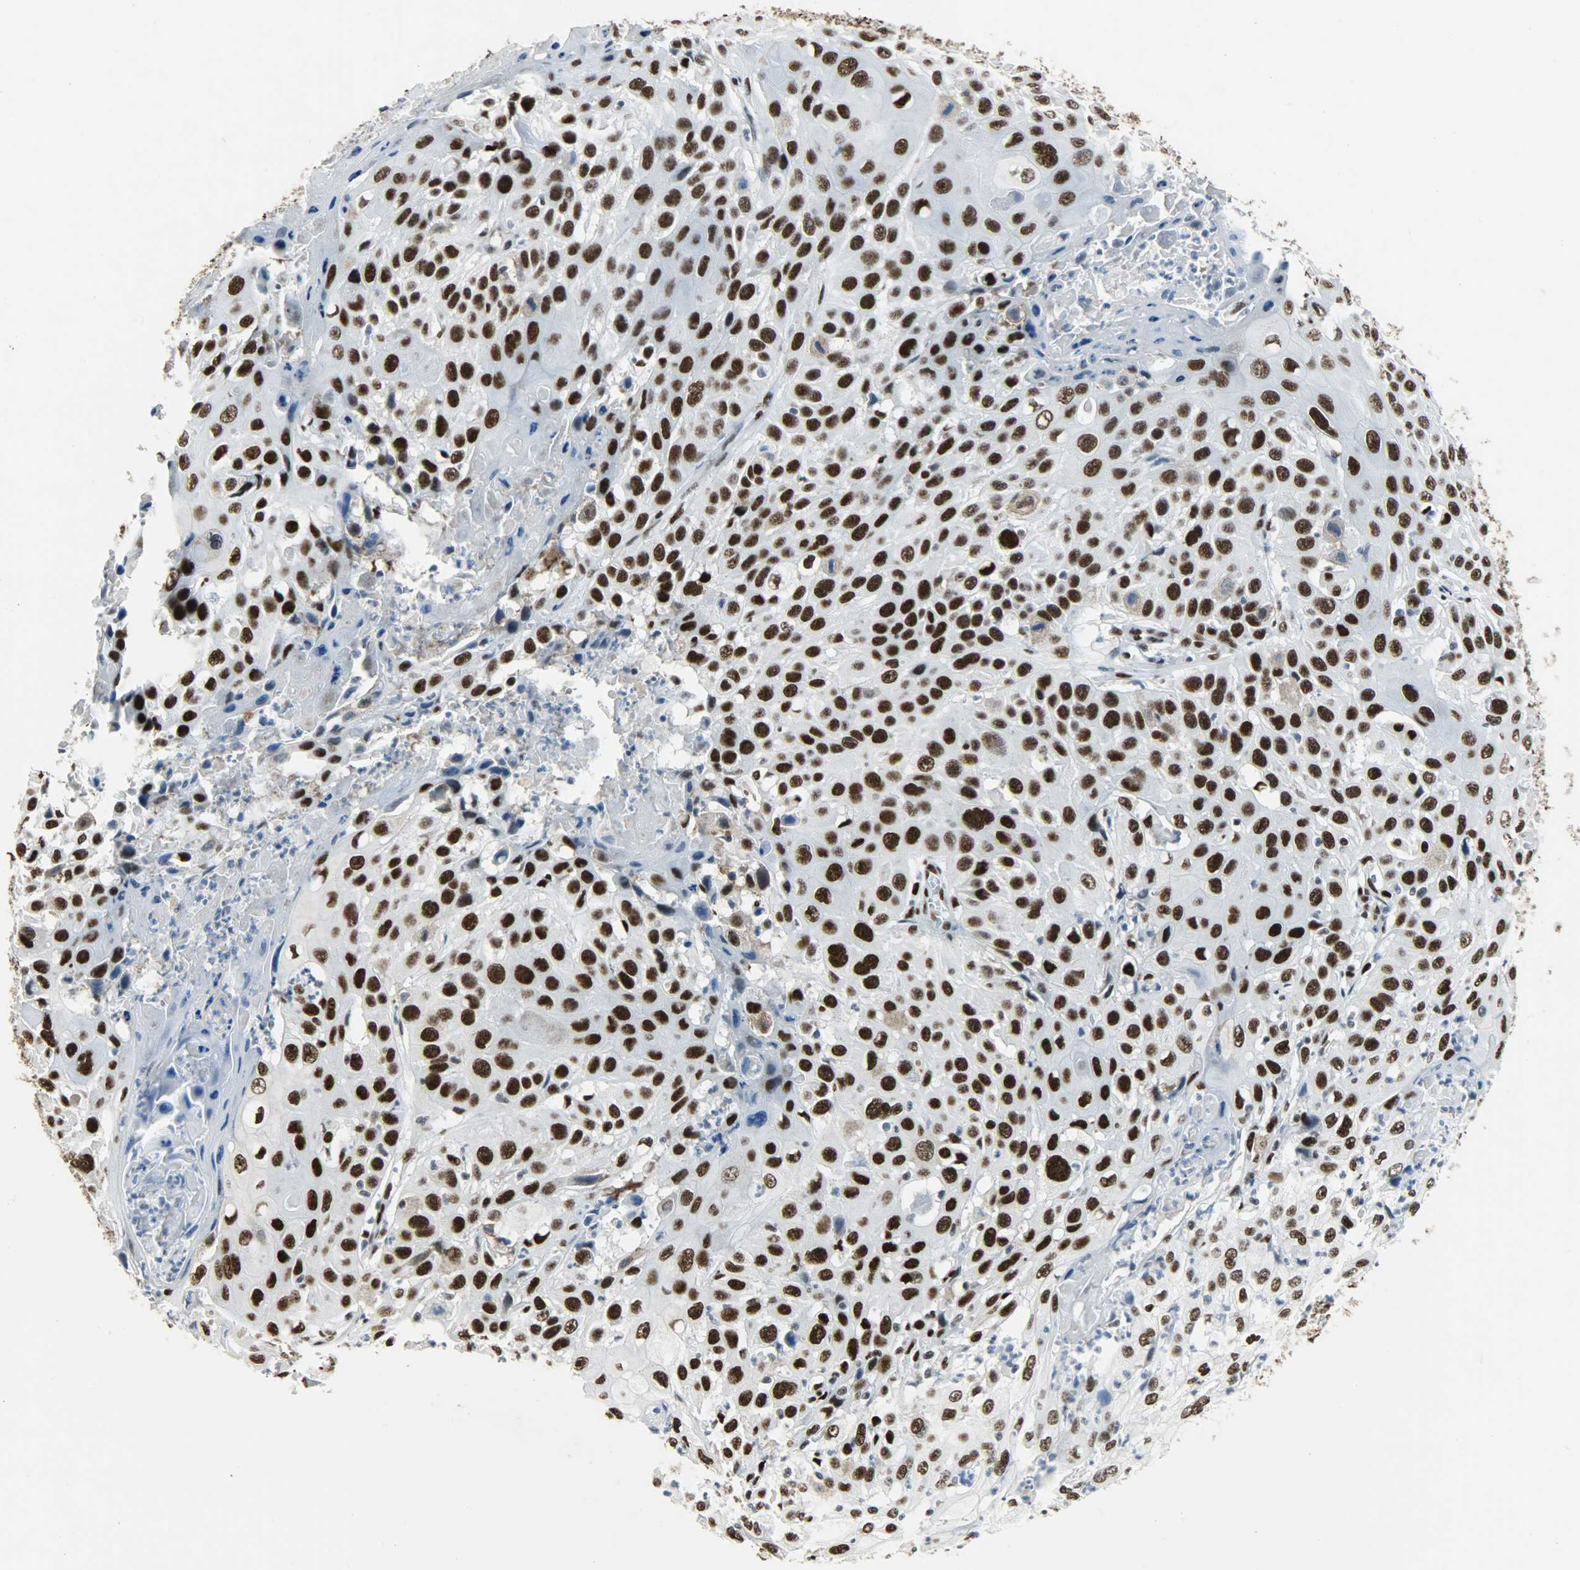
{"staining": {"intensity": "strong", "quantity": ">75%", "location": "nuclear"}, "tissue": "cervical cancer", "cell_type": "Tumor cells", "image_type": "cancer", "snomed": [{"axis": "morphology", "description": "Squamous cell carcinoma, NOS"}, {"axis": "topography", "description": "Cervix"}], "caption": "Protein expression analysis of human squamous cell carcinoma (cervical) reveals strong nuclear positivity in about >75% of tumor cells.", "gene": "SSB", "patient": {"sex": "female", "age": 39}}